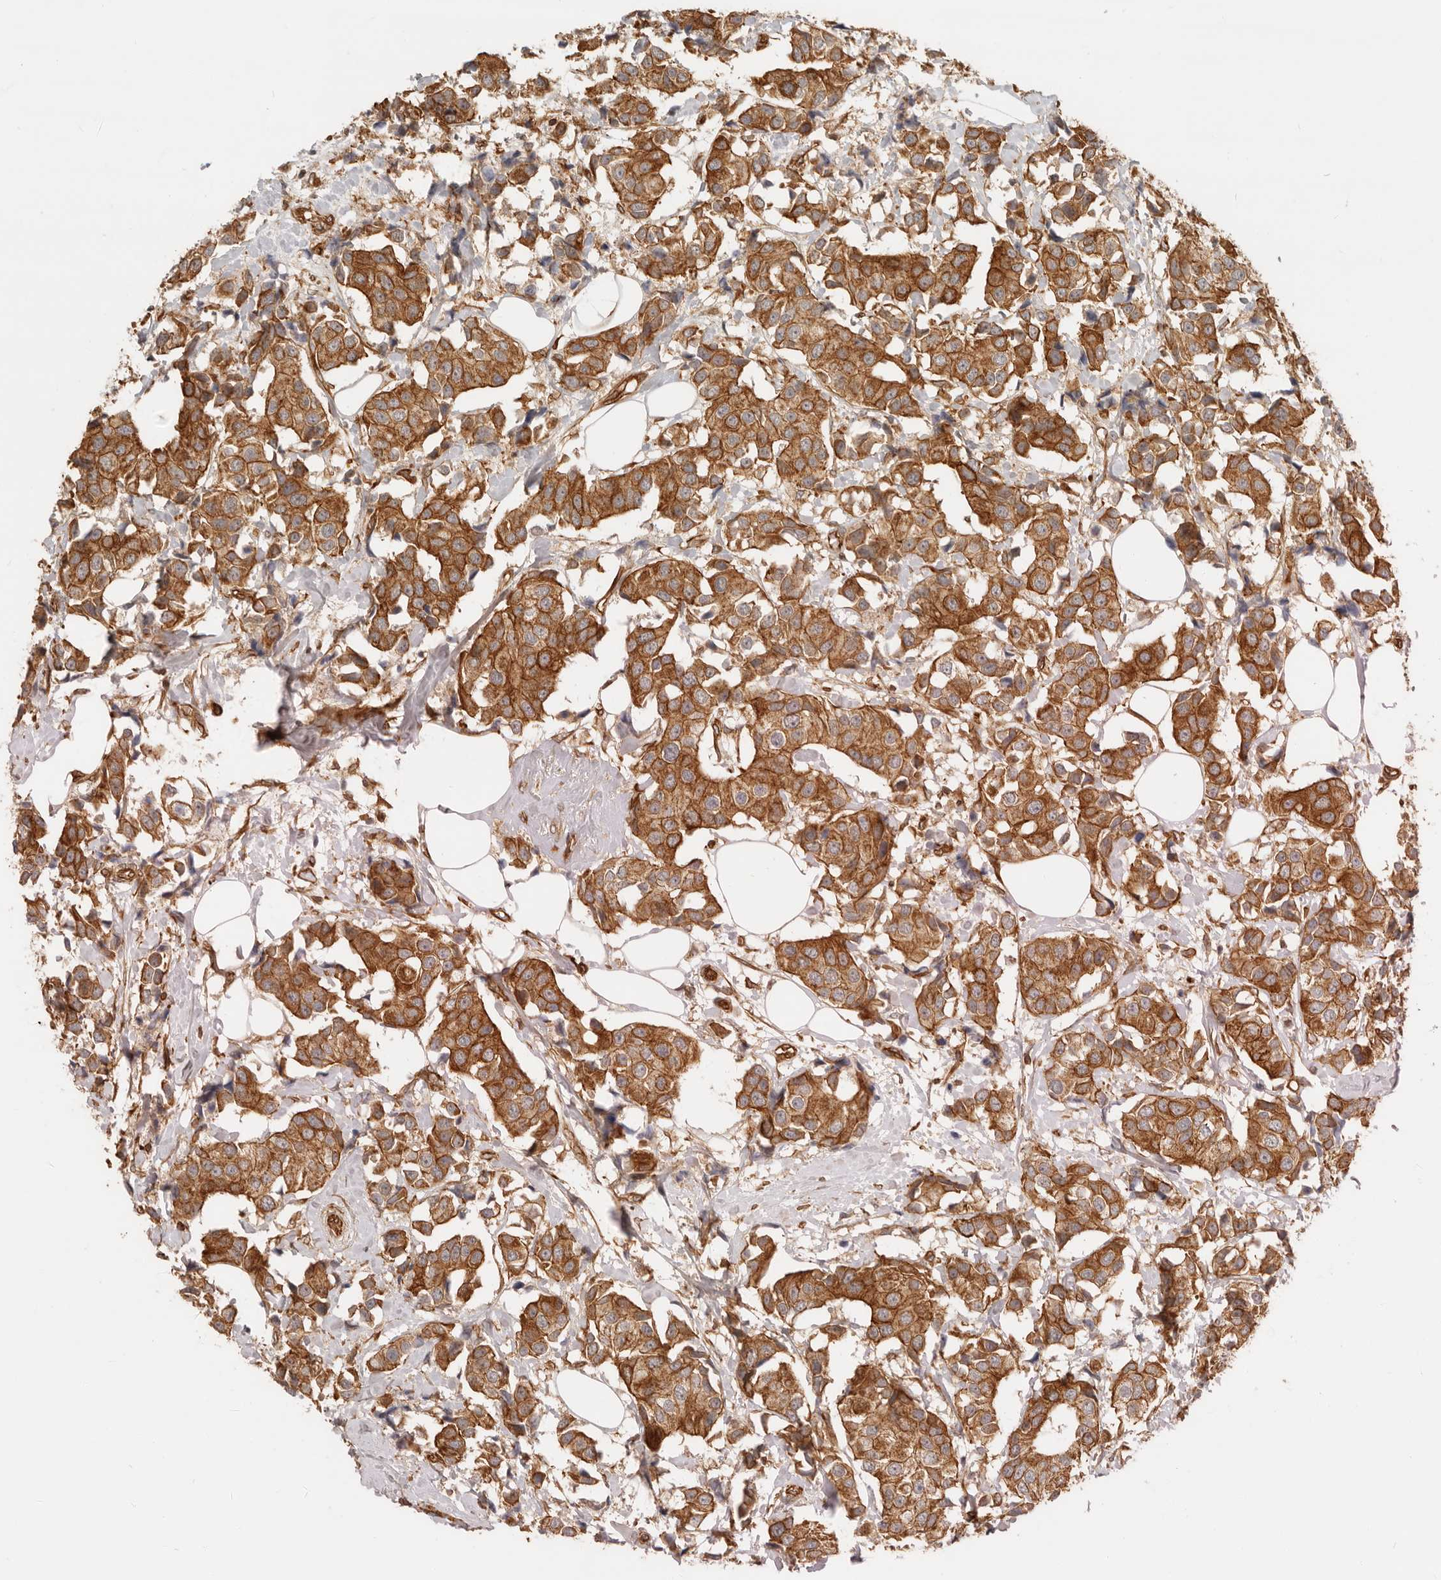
{"staining": {"intensity": "moderate", "quantity": ">75%", "location": "cytoplasmic/membranous"}, "tissue": "breast cancer", "cell_type": "Tumor cells", "image_type": "cancer", "snomed": [{"axis": "morphology", "description": "Normal tissue, NOS"}, {"axis": "morphology", "description": "Duct carcinoma"}, {"axis": "topography", "description": "Breast"}], "caption": "Immunohistochemistry (IHC) of breast cancer displays medium levels of moderate cytoplasmic/membranous expression in approximately >75% of tumor cells.", "gene": "UFSP1", "patient": {"sex": "female", "age": 39}}